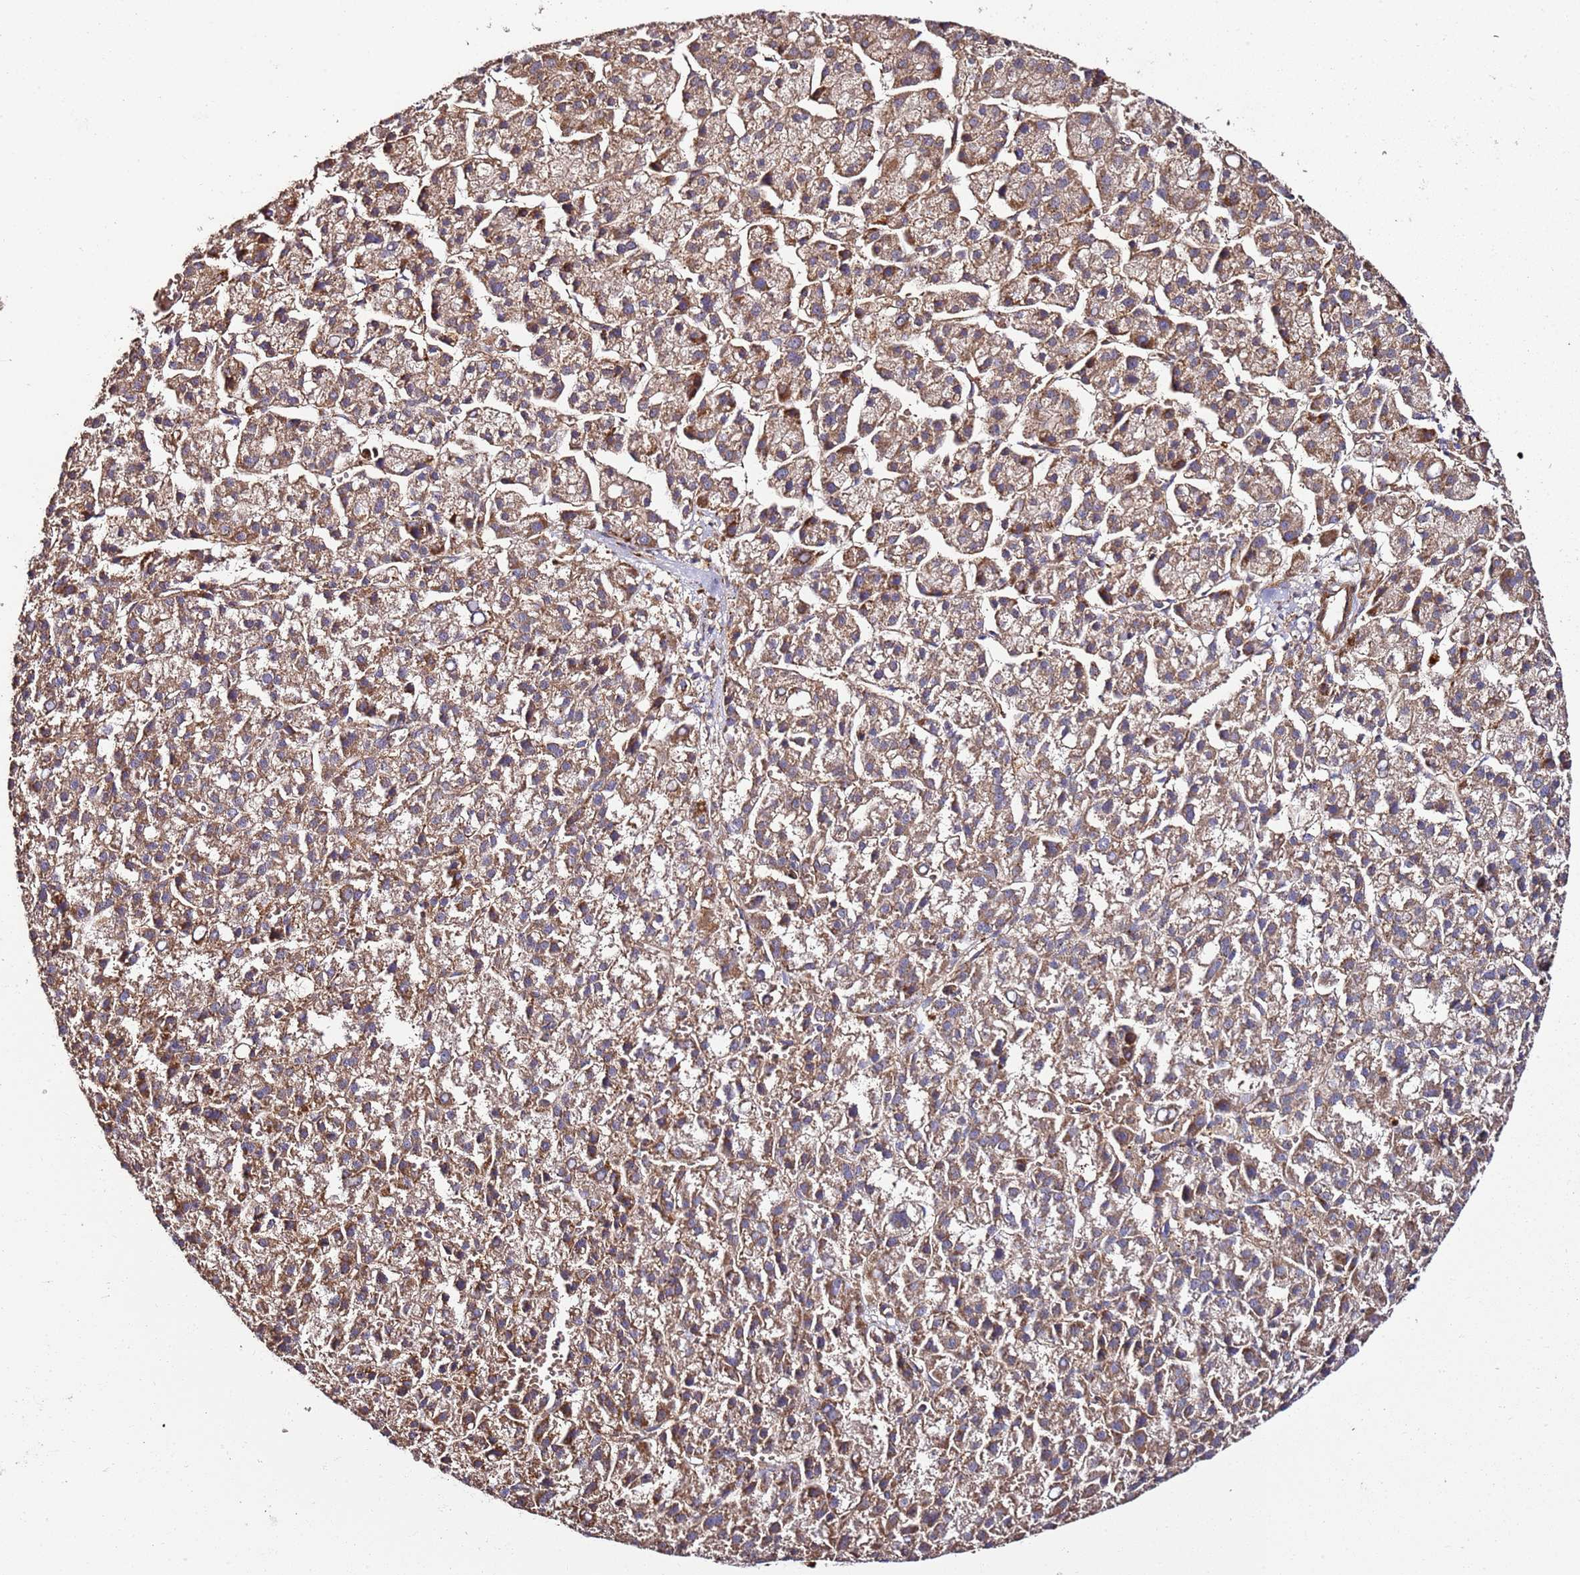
{"staining": {"intensity": "moderate", "quantity": ">75%", "location": "cytoplasmic/membranous"}, "tissue": "liver cancer", "cell_type": "Tumor cells", "image_type": "cancer", "snomed": [{"axis": "morphology", "description": "Carcinoma, Hepatocellular, NOS"}, {"axis": "topography", "description": "Liver"}], "caption": "Moderate cytoplasmic/membranous staining is identified in about >75% of tumor cells in hepatocellular carcinoma (liver).", "gene": "TM2D2", "patient": {"sex": "female", "age": 58}}